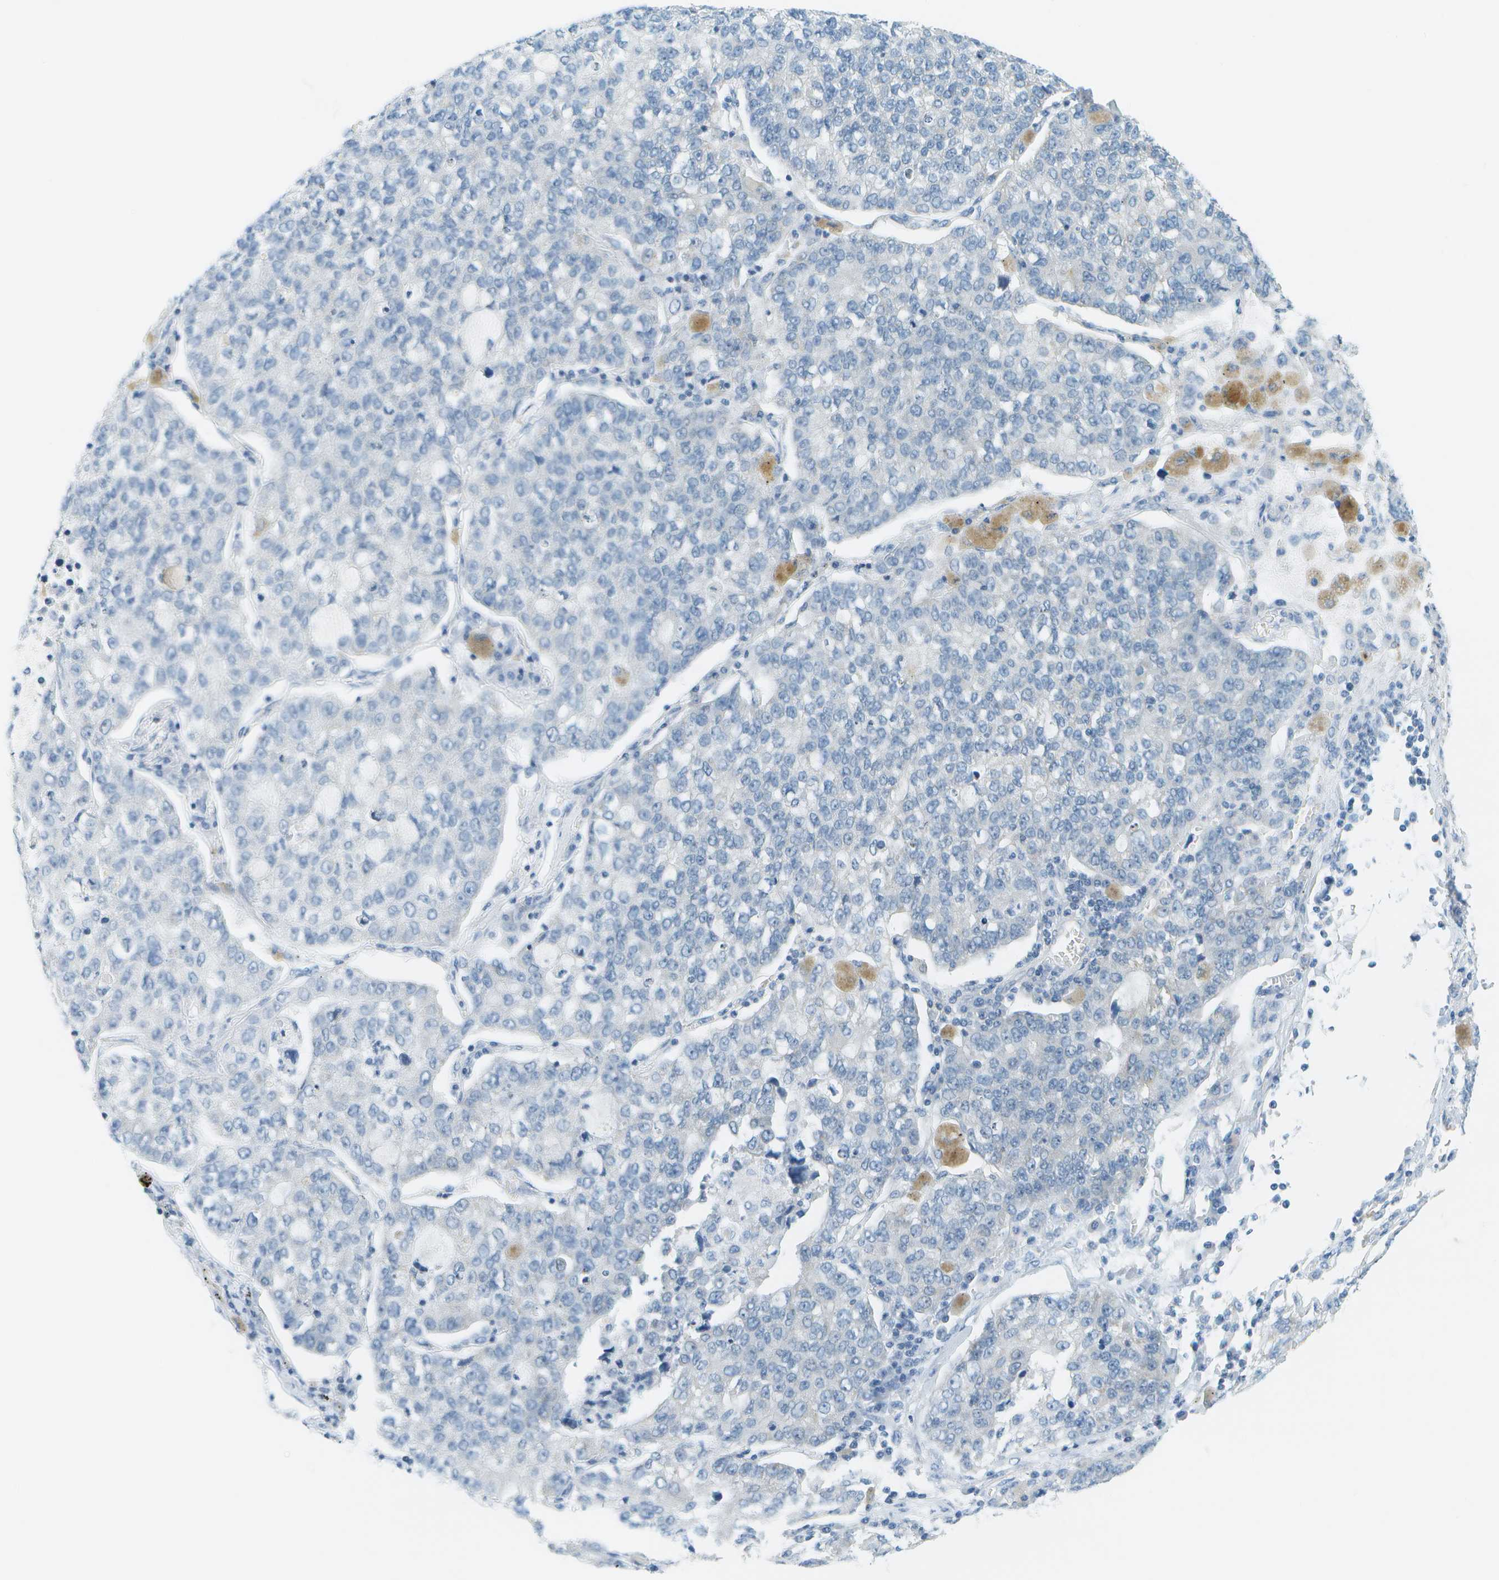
{"staining": {"intensity": "negative", "quantity": "none", "location": "none"}, "tissue": "lung cancer", "cell_type": "Tumor cells", "image_type": "cancer", "snomed": [{"axis": "morphology", "description": "Adenocarcinoma, NOS"}, {"axis": "topography", "description": "Lung"}], "caption": "This is an immunohistochemistry photomicrograph of adenocarcinoma (lung). There is no expression in tumor cells.", "gene": "SMYD5", "patient": {"sex": "male", "age": 49}}